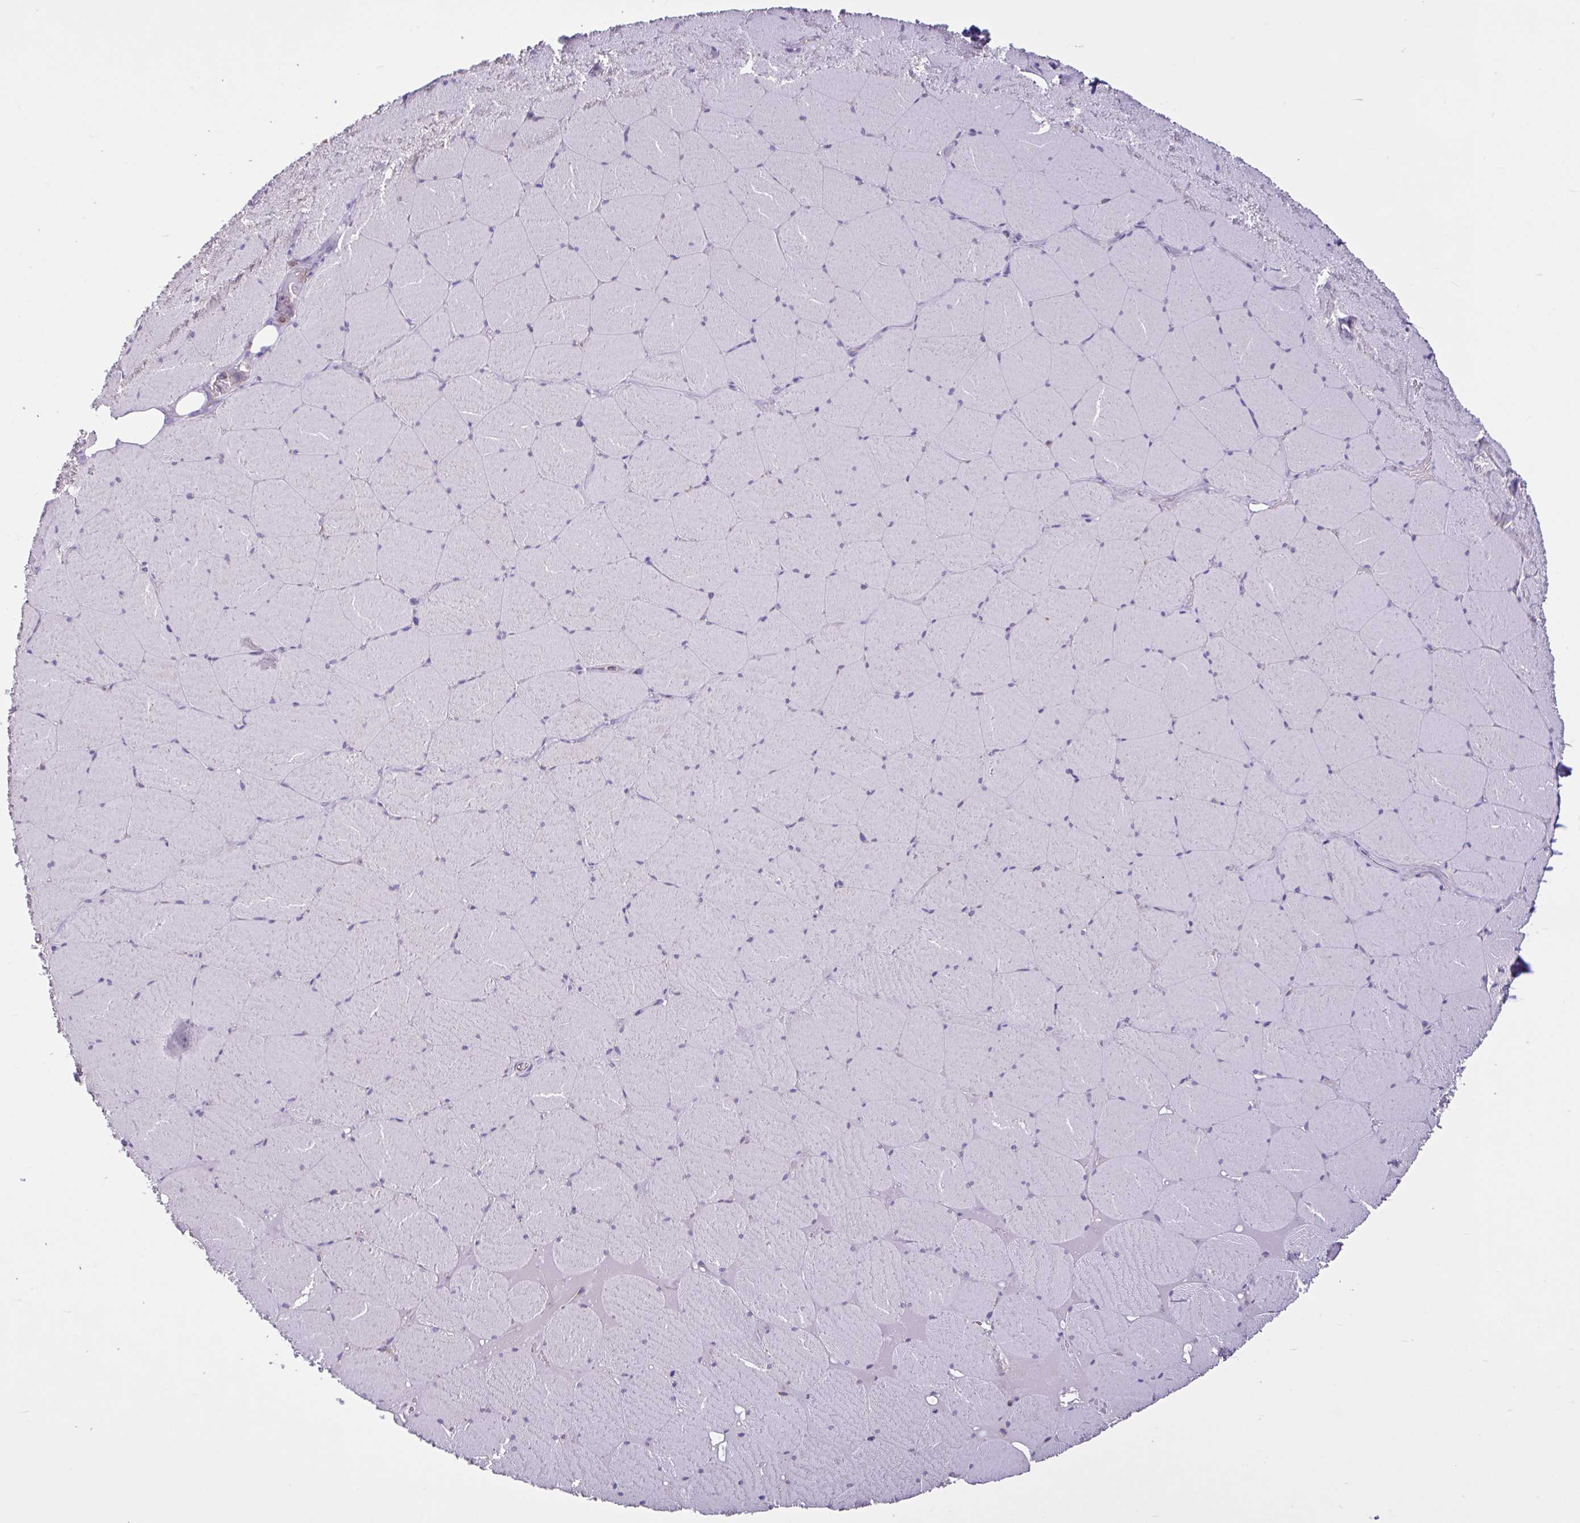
{"staining": {"intensity": "negative", "quantity": "none", "location": "none"}, "tissue": "skeletal muscle", "cell_type": "Myocytes", "image_type": "normal", "snomed": [{"axis": "morphology", "description": "Normal tissue, NOS"}, {"axis": "topography", "description": "Skeletal muscle"}, {"axis": "topography", "description": "Head-Neck"}], "caption": "A histopathology image of human skeletal muscle is negative for staining in myocytes. (DAB immunohistochemistry (IHC), high magnification).", "gene": "LARS1", "patient": {"sex": "male", "age": 66}}